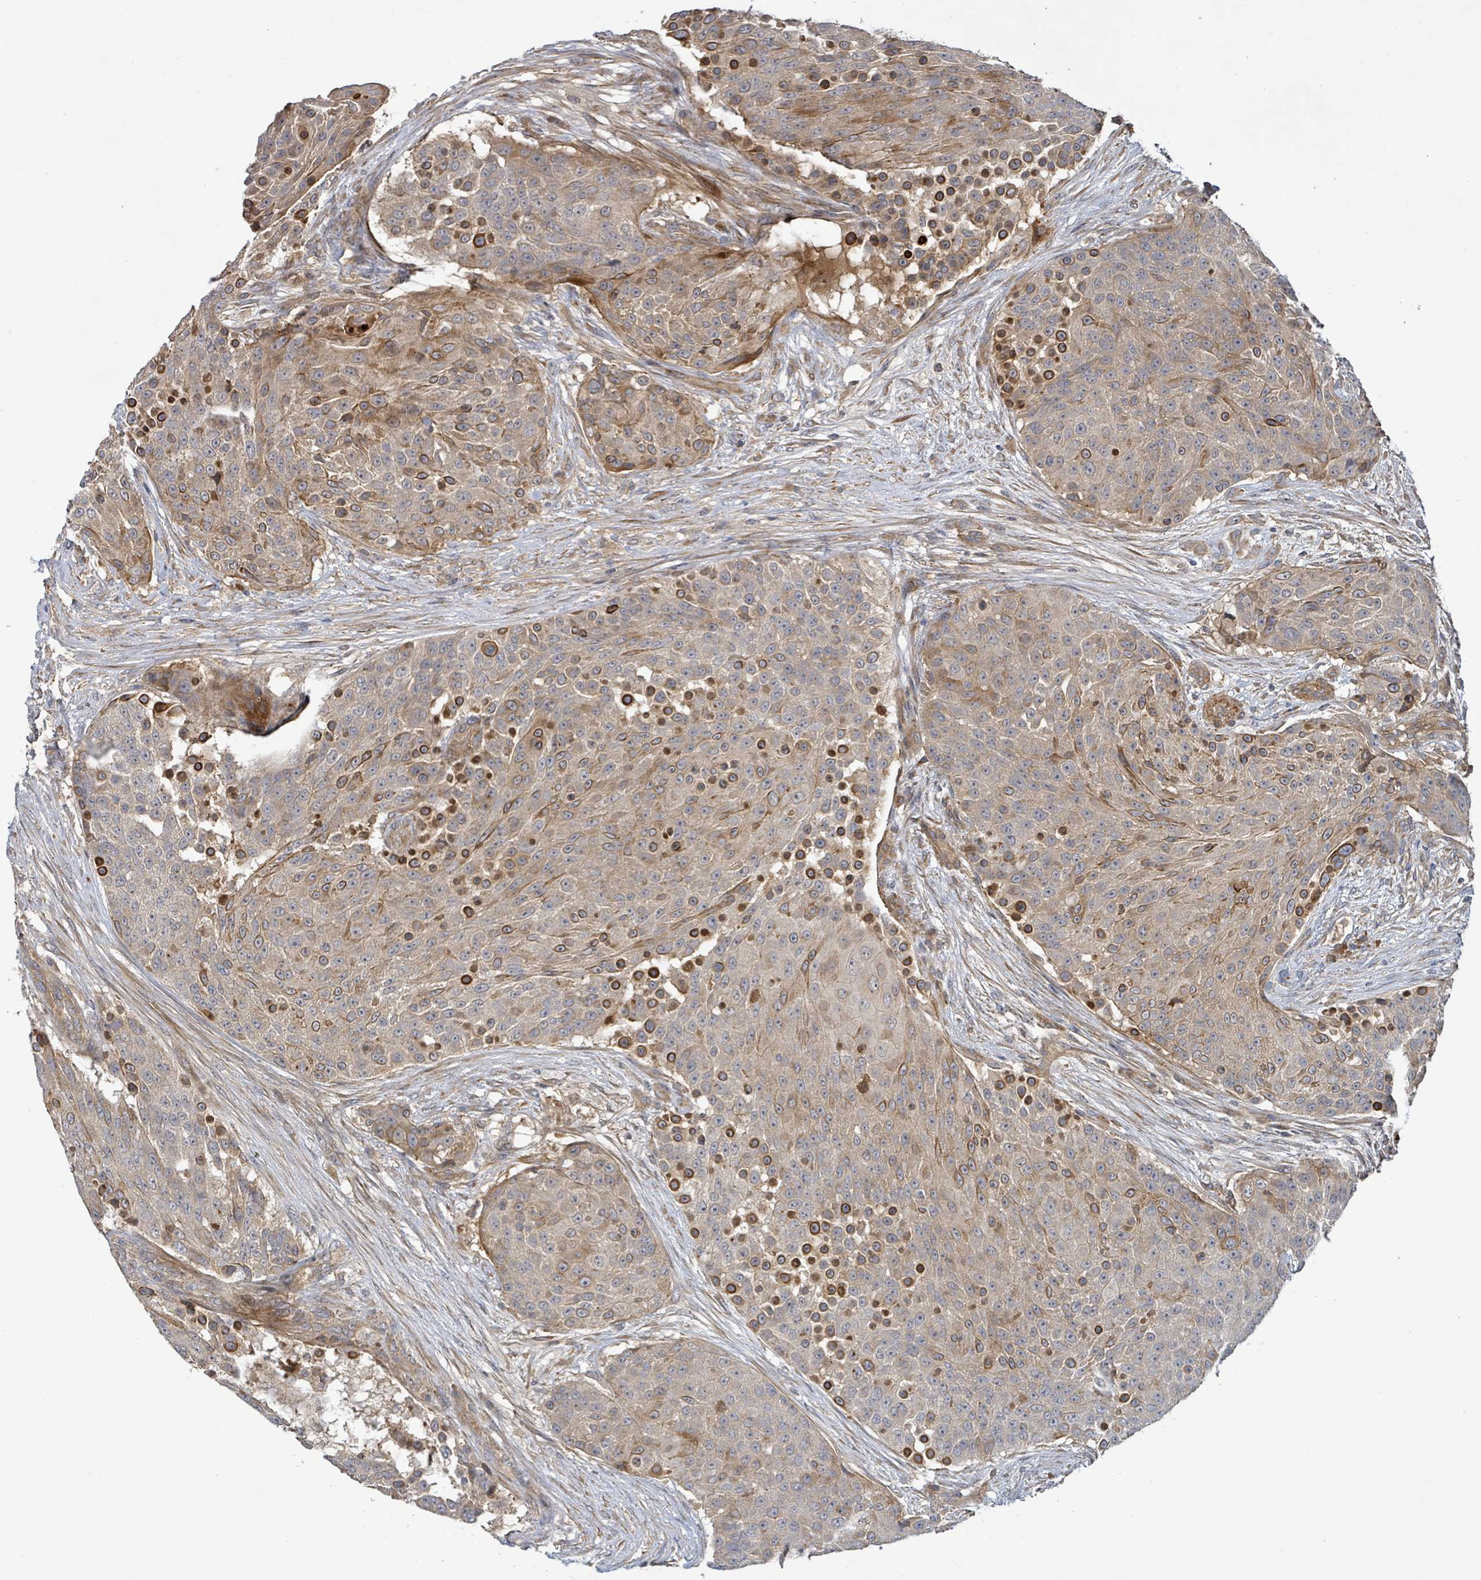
{"staining": {"intensity": "moderate", "quantity": ">75%", "location": "cytoplasmic/membranous"}, "tissue": "urothelial cancer", "cell_type": "Tumor cells", "image_type": "cancer", "snomed": [{"axis": "morphology", "description": "Urothelial carcinoma, High grade"}, {"axis": "topography", "description": "Urinary bladder"}], "caption": "Tumor cells display moderate cytoplasmic/membranous expression in approximately >75% of cells in urothelial cancer.", "gene": "STARD4", "patient": {"sex": "female", "age": 63}}